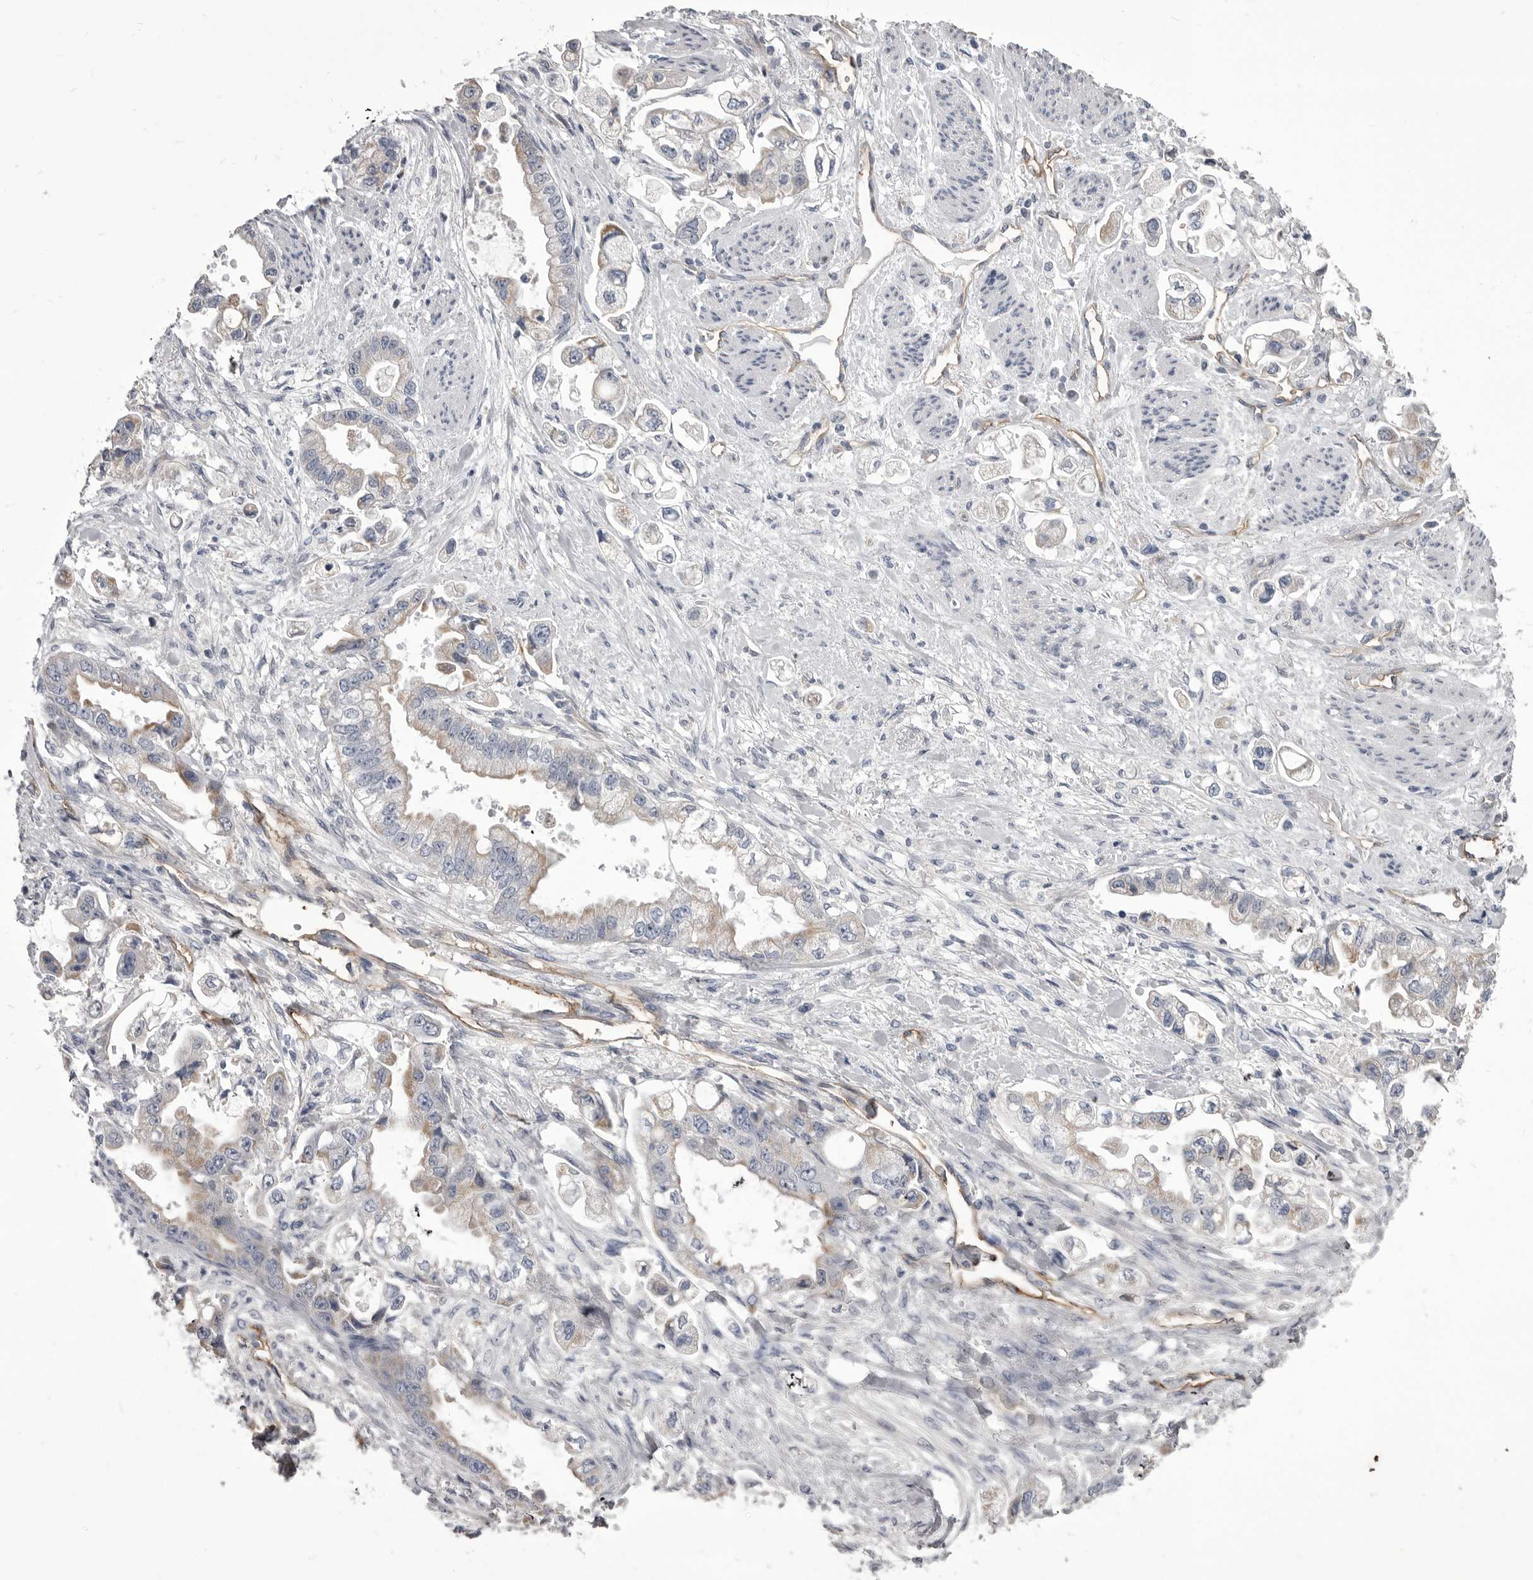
{"staining": {"intensity": "moderate", "quantity": "<25%", "location": "cytoplasmic/membranous"}, "tissue": "stomach cancer", "cell_type": "Tumor cells", "image_type": "cancer", "snomed": [{"axis": "morphology", "description": "Adenocarcinoma, NOS"}, {"axis": "topography", "description": "Stomach"}], "caption": "IHC staining of adenocarcinoma (stomach), which displays low levels of moderate cytoplasmic/membranous expression in approximately <25% of tumor cells indicating moderate cytoplasmic/membranous protein expression. The staining was performed using DAB (brown) for protein detection and nuclei were counterstained in hematoxylin (blue).", "gene": "OPLAH", "patient": {"sex": "male", "age": 62}}